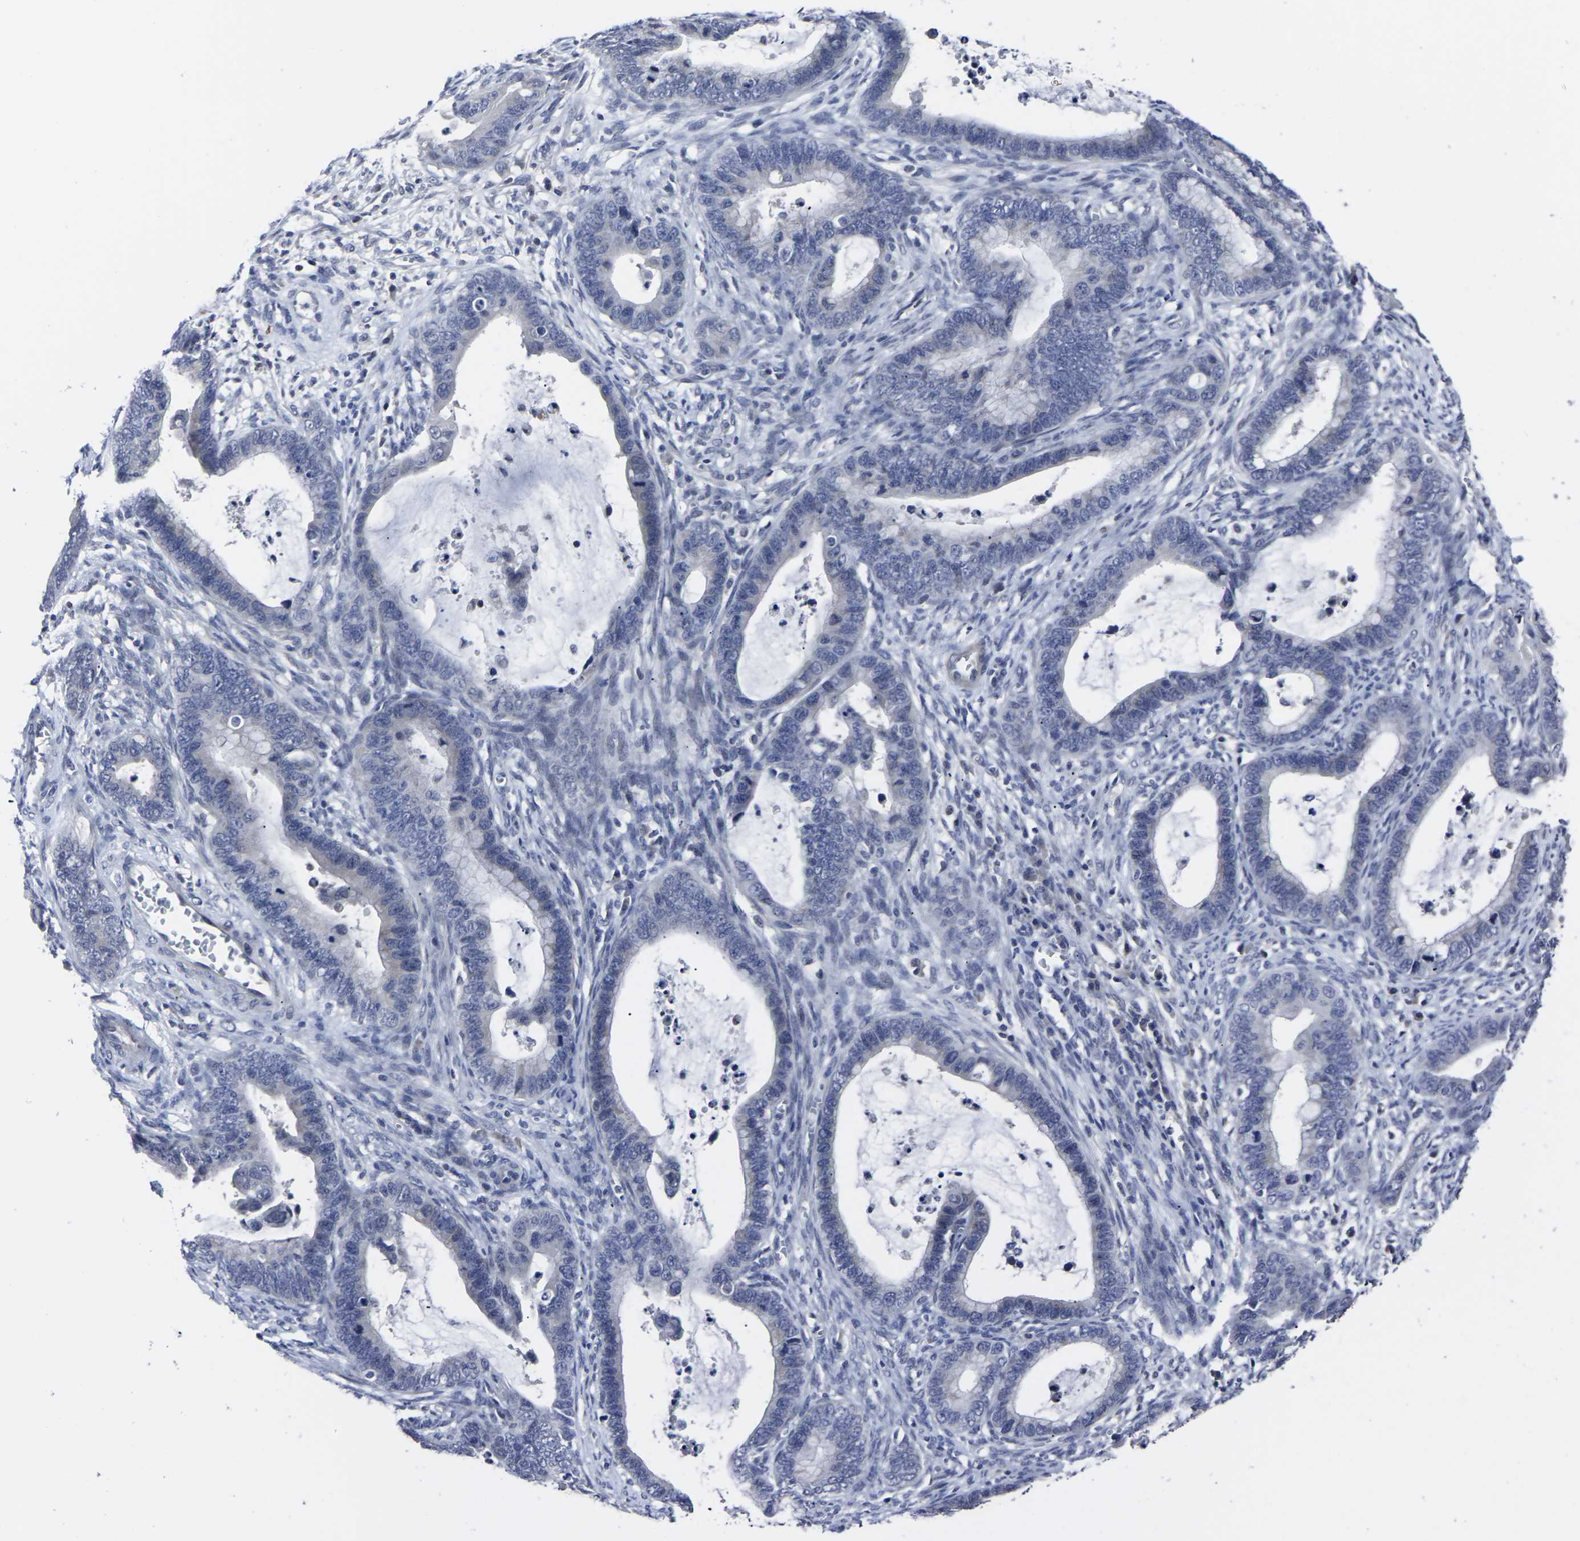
{"staining": {"intensity": "negative", "quantity": "none", "location": "none"}, "tissue": "cervical cancer", "cell_type": "Tumor cells", "image_type": "cancer", "snomed": [{"axis": "morphology", "description": "Adenocarcinoma, NOS"}, {"axis": "topography", "description": "Cervix"}], "caption": "An immunohistochemistry (IHC) image of cervical cancer is shown. There is no staining in tumor cells of cervical cancer.", "gene": "MSANTD4", "patient": {"sex": "female", "age": 44}}